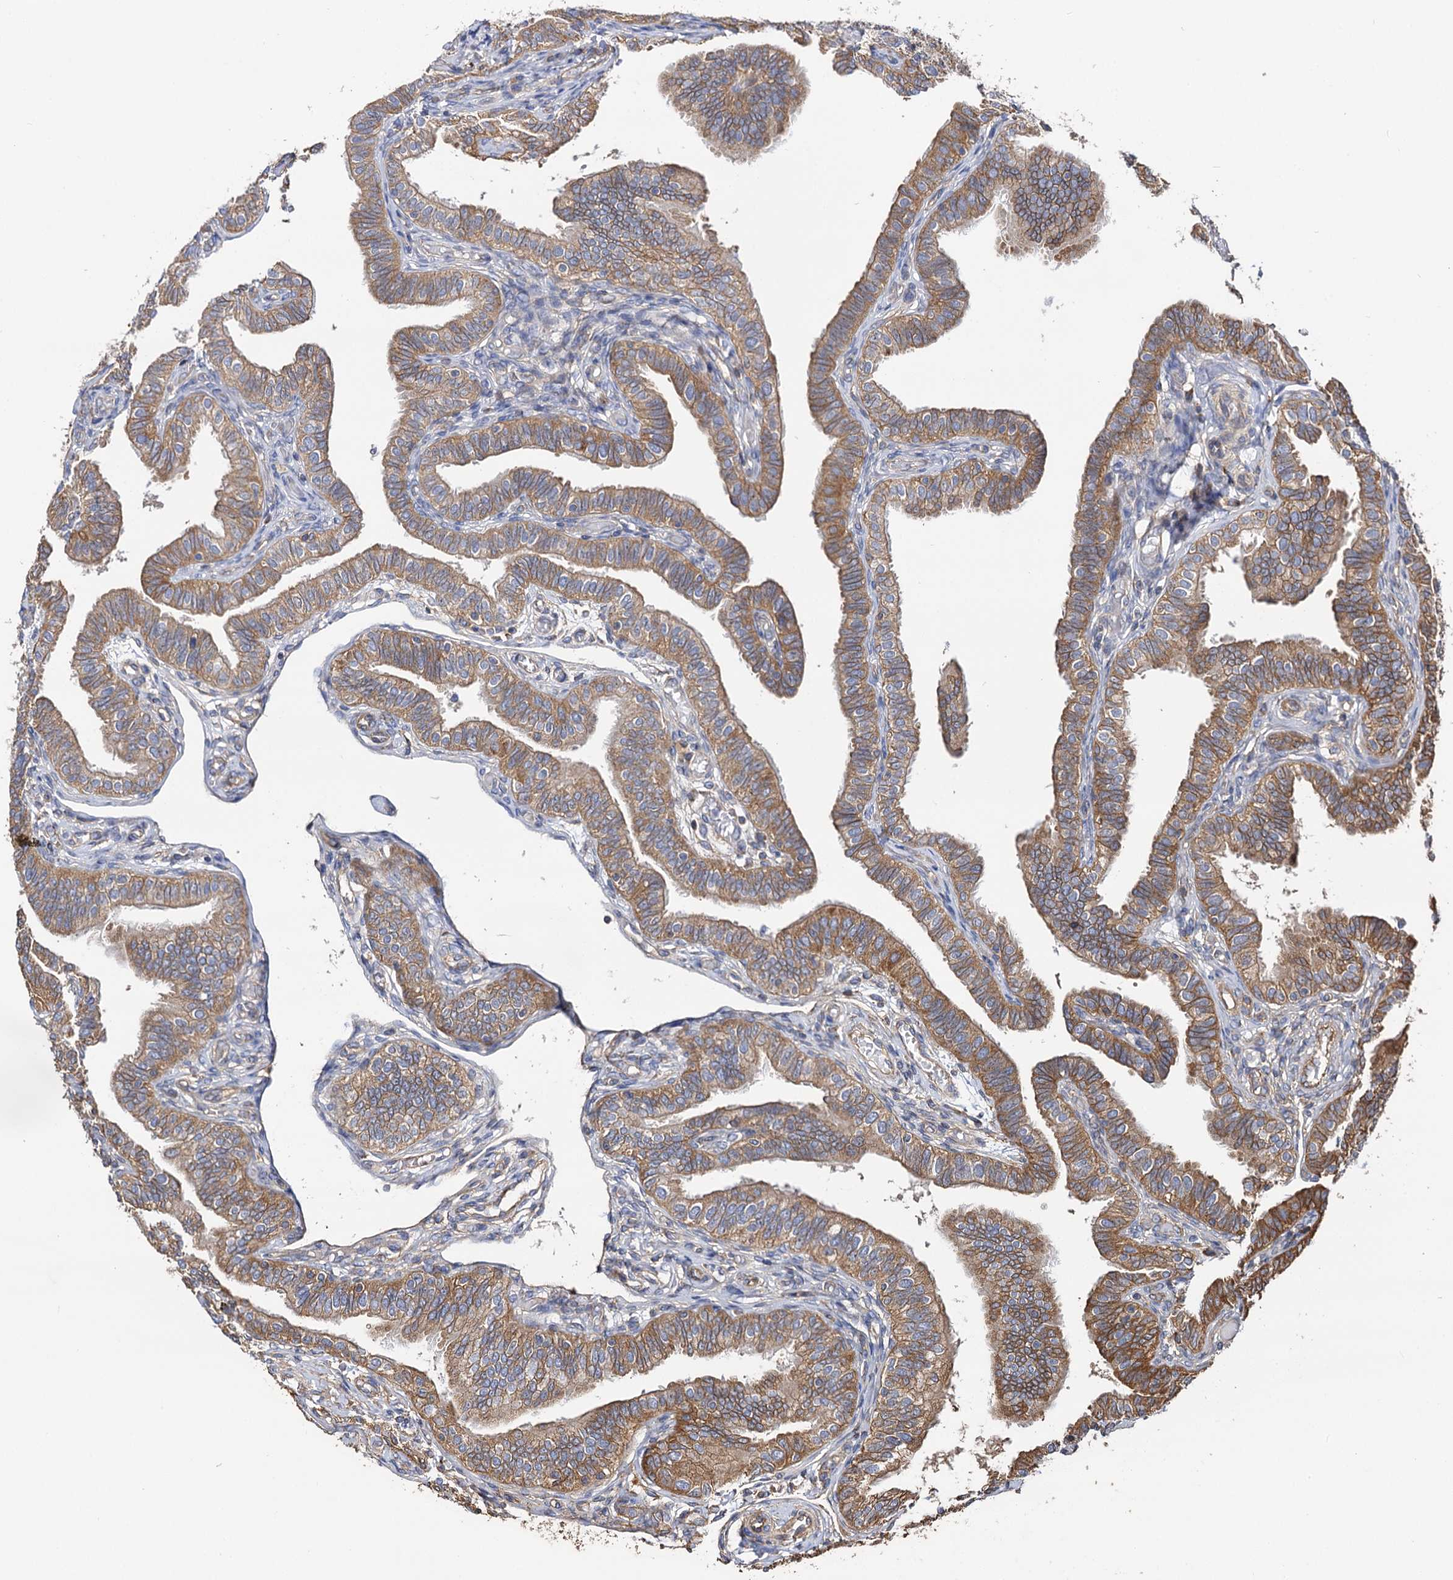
{"staining": {"intensity": "moderate", "quantity": ">75%", "location": "cytoplasmic/membranous"}, "tissue": "fallopian tube", "cell_type": "Glandular cells", "image_type": "normal", "snomed": [{"axis": "morphology", "description": "Normal tissue, NOS"}, {"axis": "topography", "description": "Fallopian tube"}], "caption": "Normal fallopian tube displays moderate cytoplasmic/membranous positivity in approximately >75% of glandular cells, visualized by immunohistochemistry.", "gene": "IDI1", "patient": {"sex": "female", "age": 39}}